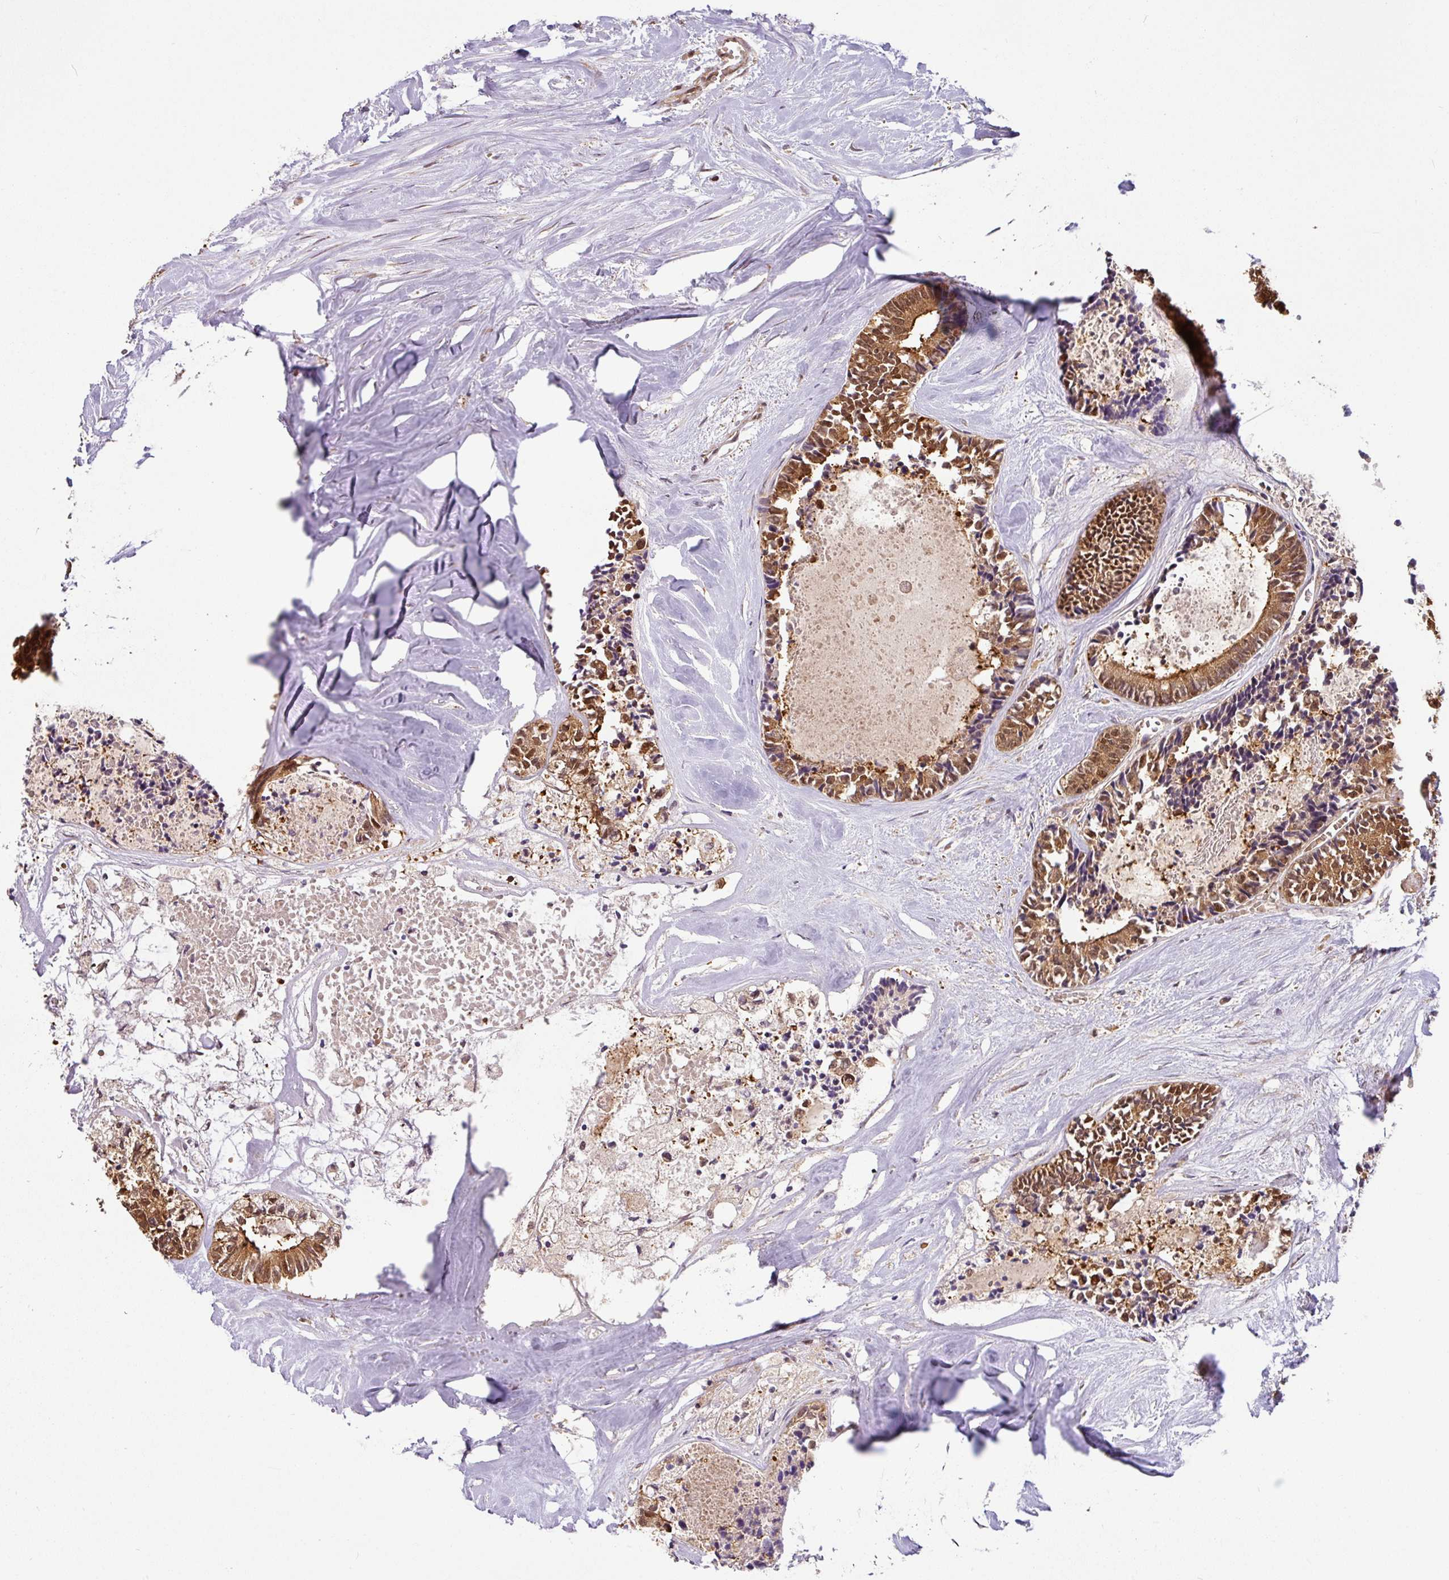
{"staining": {"intensity": "strong", "quantity": ">75%", "location": "cytoplasmic/membranous"}, "tissue": "colorectal cancer", "cell_type": "Tumor cells", "image_type": "cancer", "snomed": [{"axis": "morphology", "description": "Adenocarcinoma, NOS"}, {"axis": "topography", "description": "Colon"}, {"axis": "topography", "description": "Rectum"}], "caption": "A micrograph of human colorectal cancer stained for a protein exhibits strong cytoplasmic/membranous brown staining in tumor cells.", "gene": "SHB", "patient": {"sex": "male", "age": 57}}